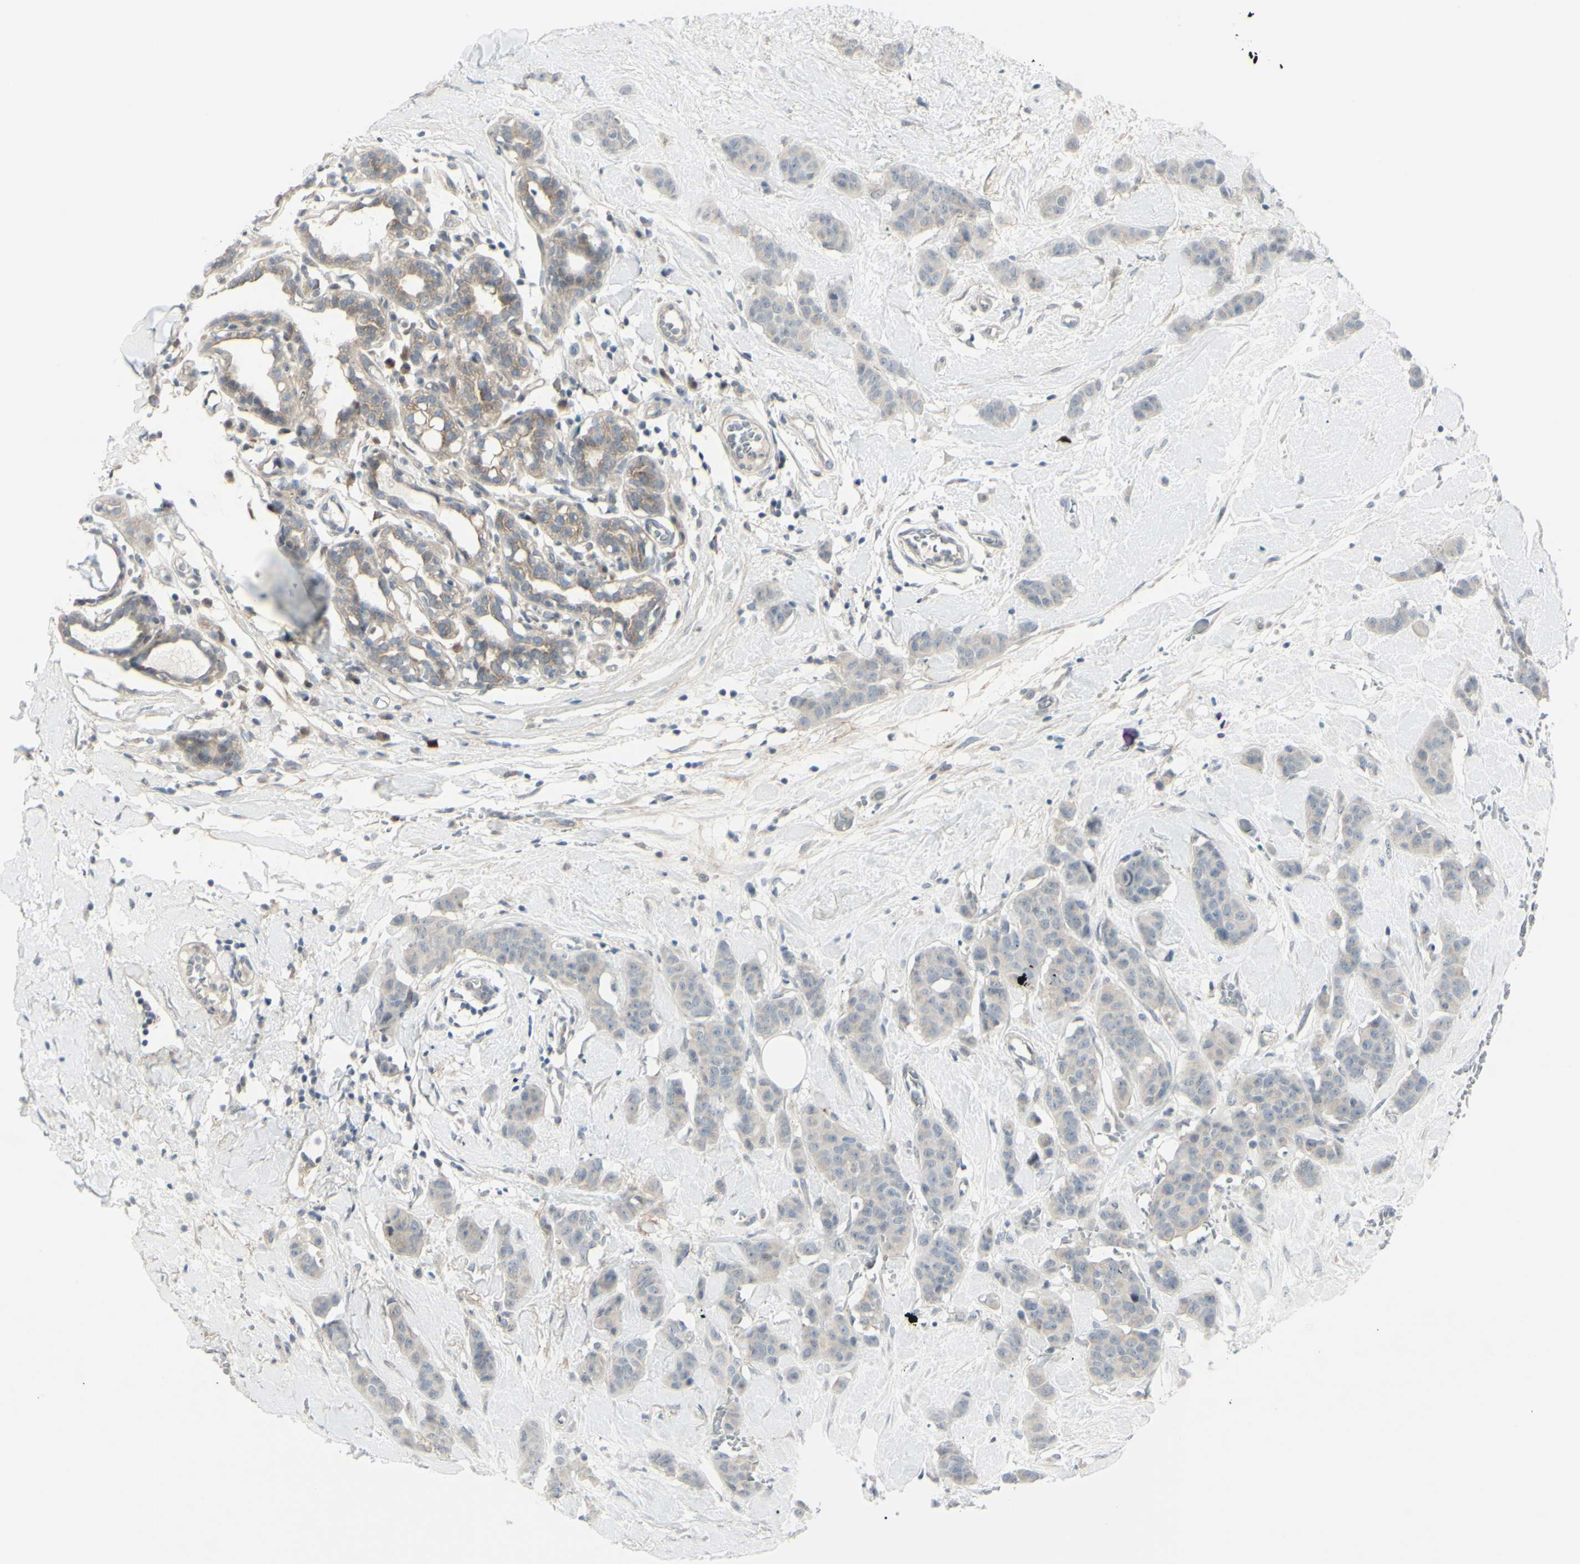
{"staining": {"intensity": "weak", "quantity": "25%-75%", "location": "cytoplasmic/membranous"}, "tissue": "breast cancer", "cell_type": "Tumor cells", "image_type": "cancer", "snomed": [{"axis": "morphology", "description": "Normal tissue, NOS"}, {"axis": "morphology", "description": "Duct carcinoma"}, {"axis": "topography", "description": "Breast"}], "caption": "A photomicrograph showing weak cytoplasmic/membranous staining in about 25%-75% of tumor cells in breast infiltrating ductal carcinoma, as visualized by brown immunohistochemical staining.", "gene": "ETNK1", "patient": {"sex": "female", "age": 40}}